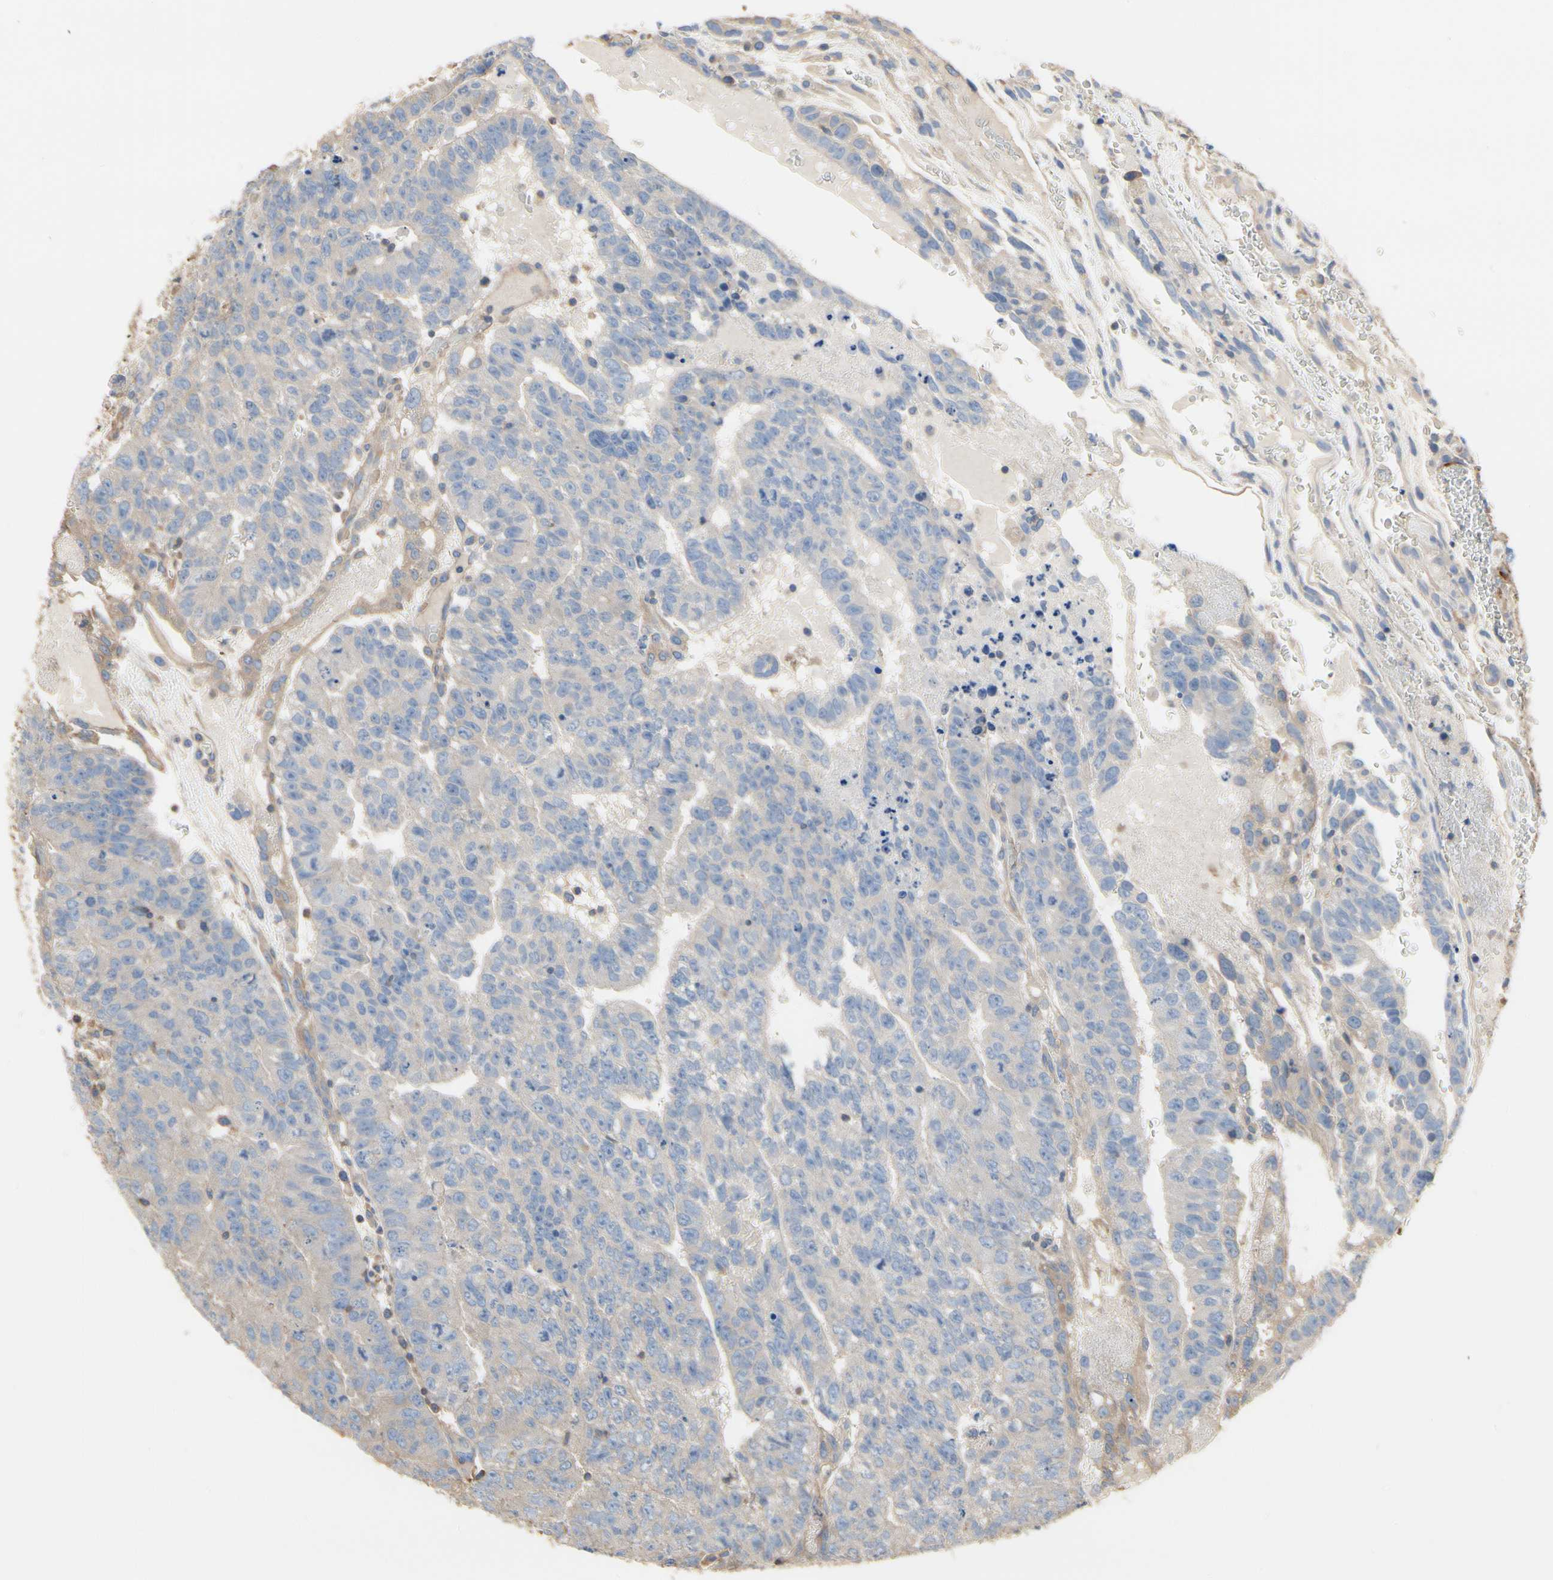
{"staining": {"intensity": "weak", "quantity": "<25%", "location": "cytoplasmic/membranous"}, "tissue": "testis cancer", "cell_type": "Tumor cells", "image_type": "cancer", "snomed": [{"axis": "morphology", "description": "Seminoma, NOS"}, {"axis": "morphology", "description": "Carcinoma, Embryonal, NOS"}, {"axis": "topography", "description": "Testis"}], "caption": "Tumor cells are negative for brown protein staining in testis cancer (seminoma).", "gene": "PDZK1", "patient": {"sex": "male", "age": 52}}